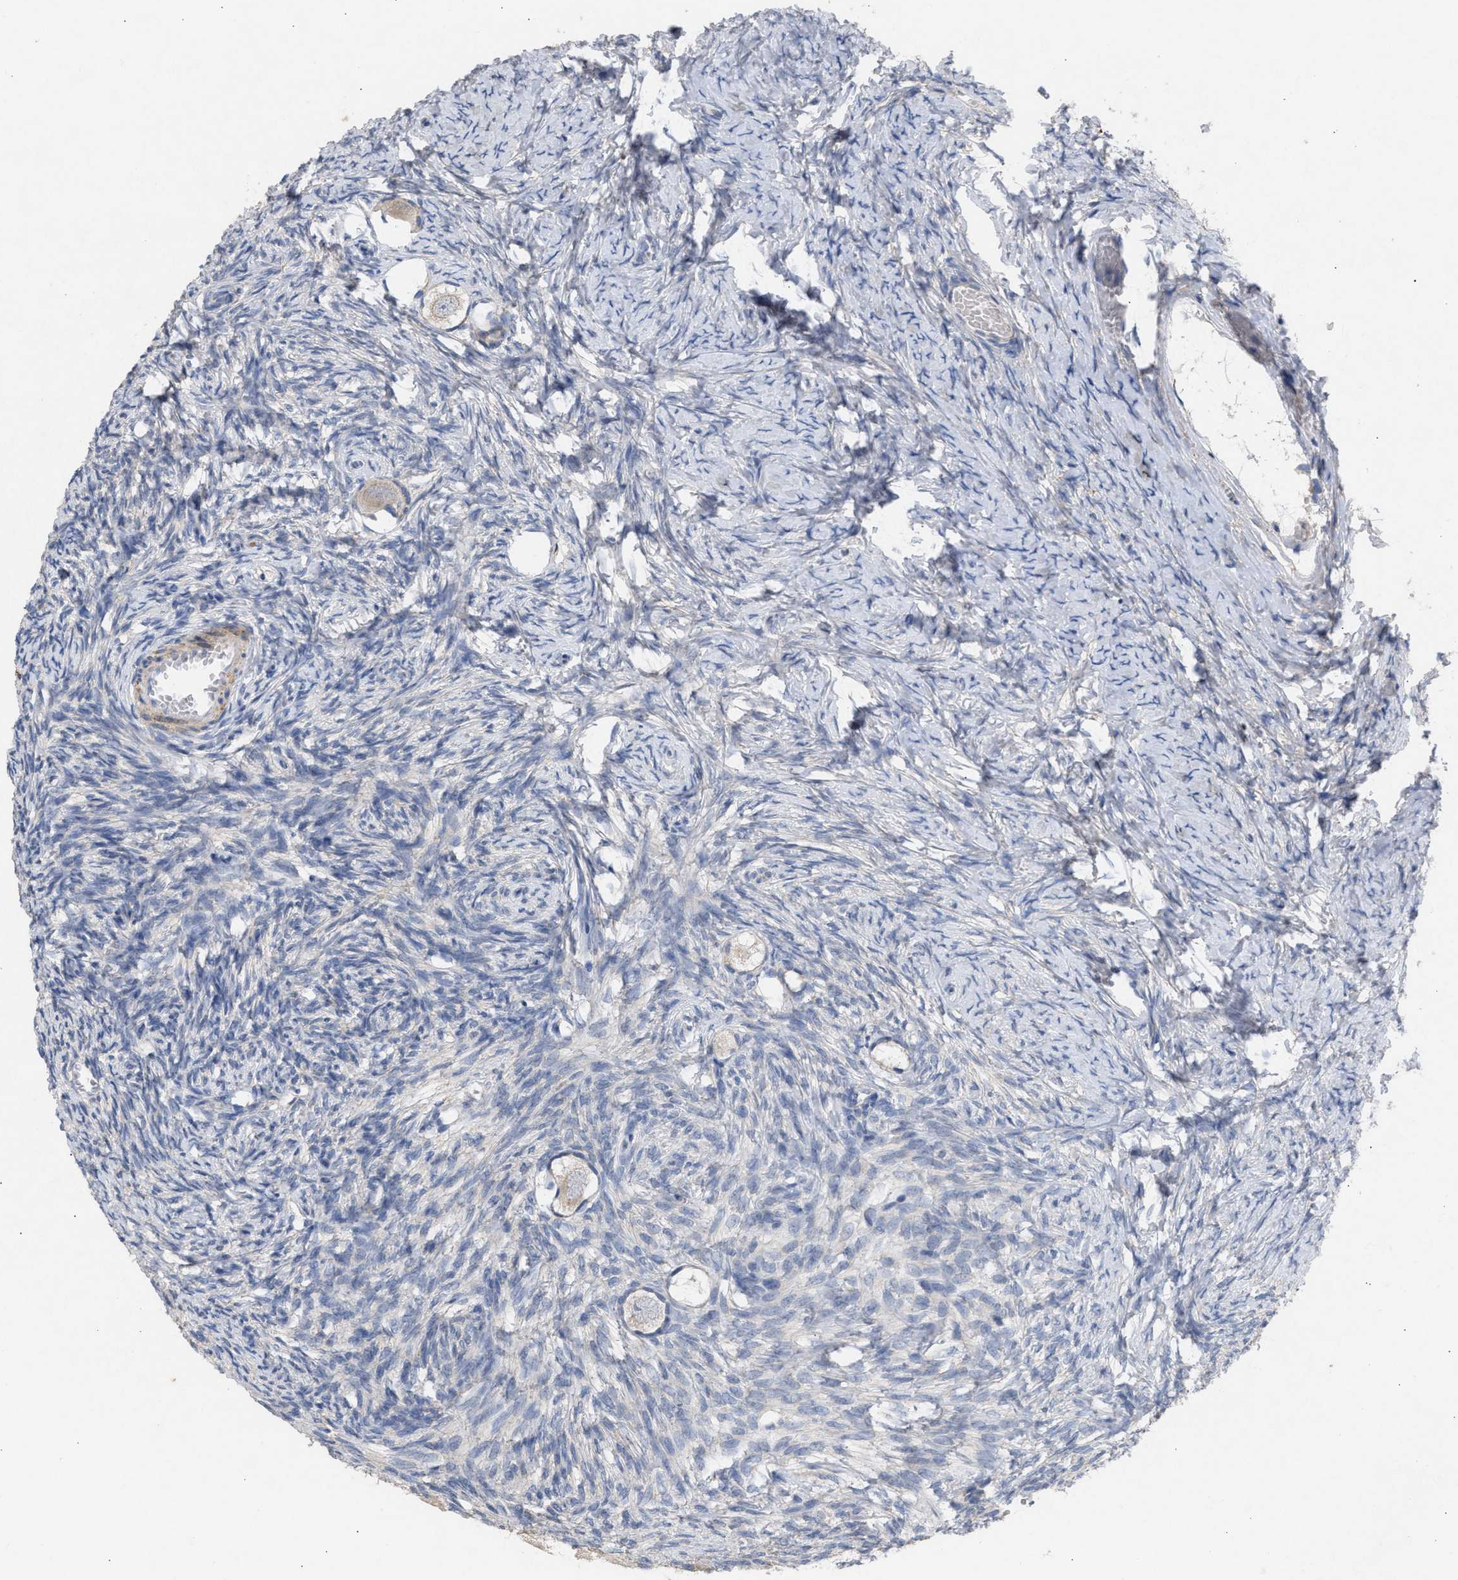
{"staining": {"intensity": "weak", "quantity": "25%-75%", "location": "cytoplasmic/membranous"}, "tissue": "ovary", "cell_type": "Follicle cells", "image_type": "normal", "snomed": [{"axis": "morphology", "description": "Normal tissue, NOS"}, {"axis": "topography", "description": "Ovary"}], "caption": "This is an image of immunohistochemistry (IHC) staining of normal ovary, which shows weak staining in the cytoplasmic/membranous of follicle cells.", "gene": "SELENOM", "patient": {"sex": "female", "age": 27}}